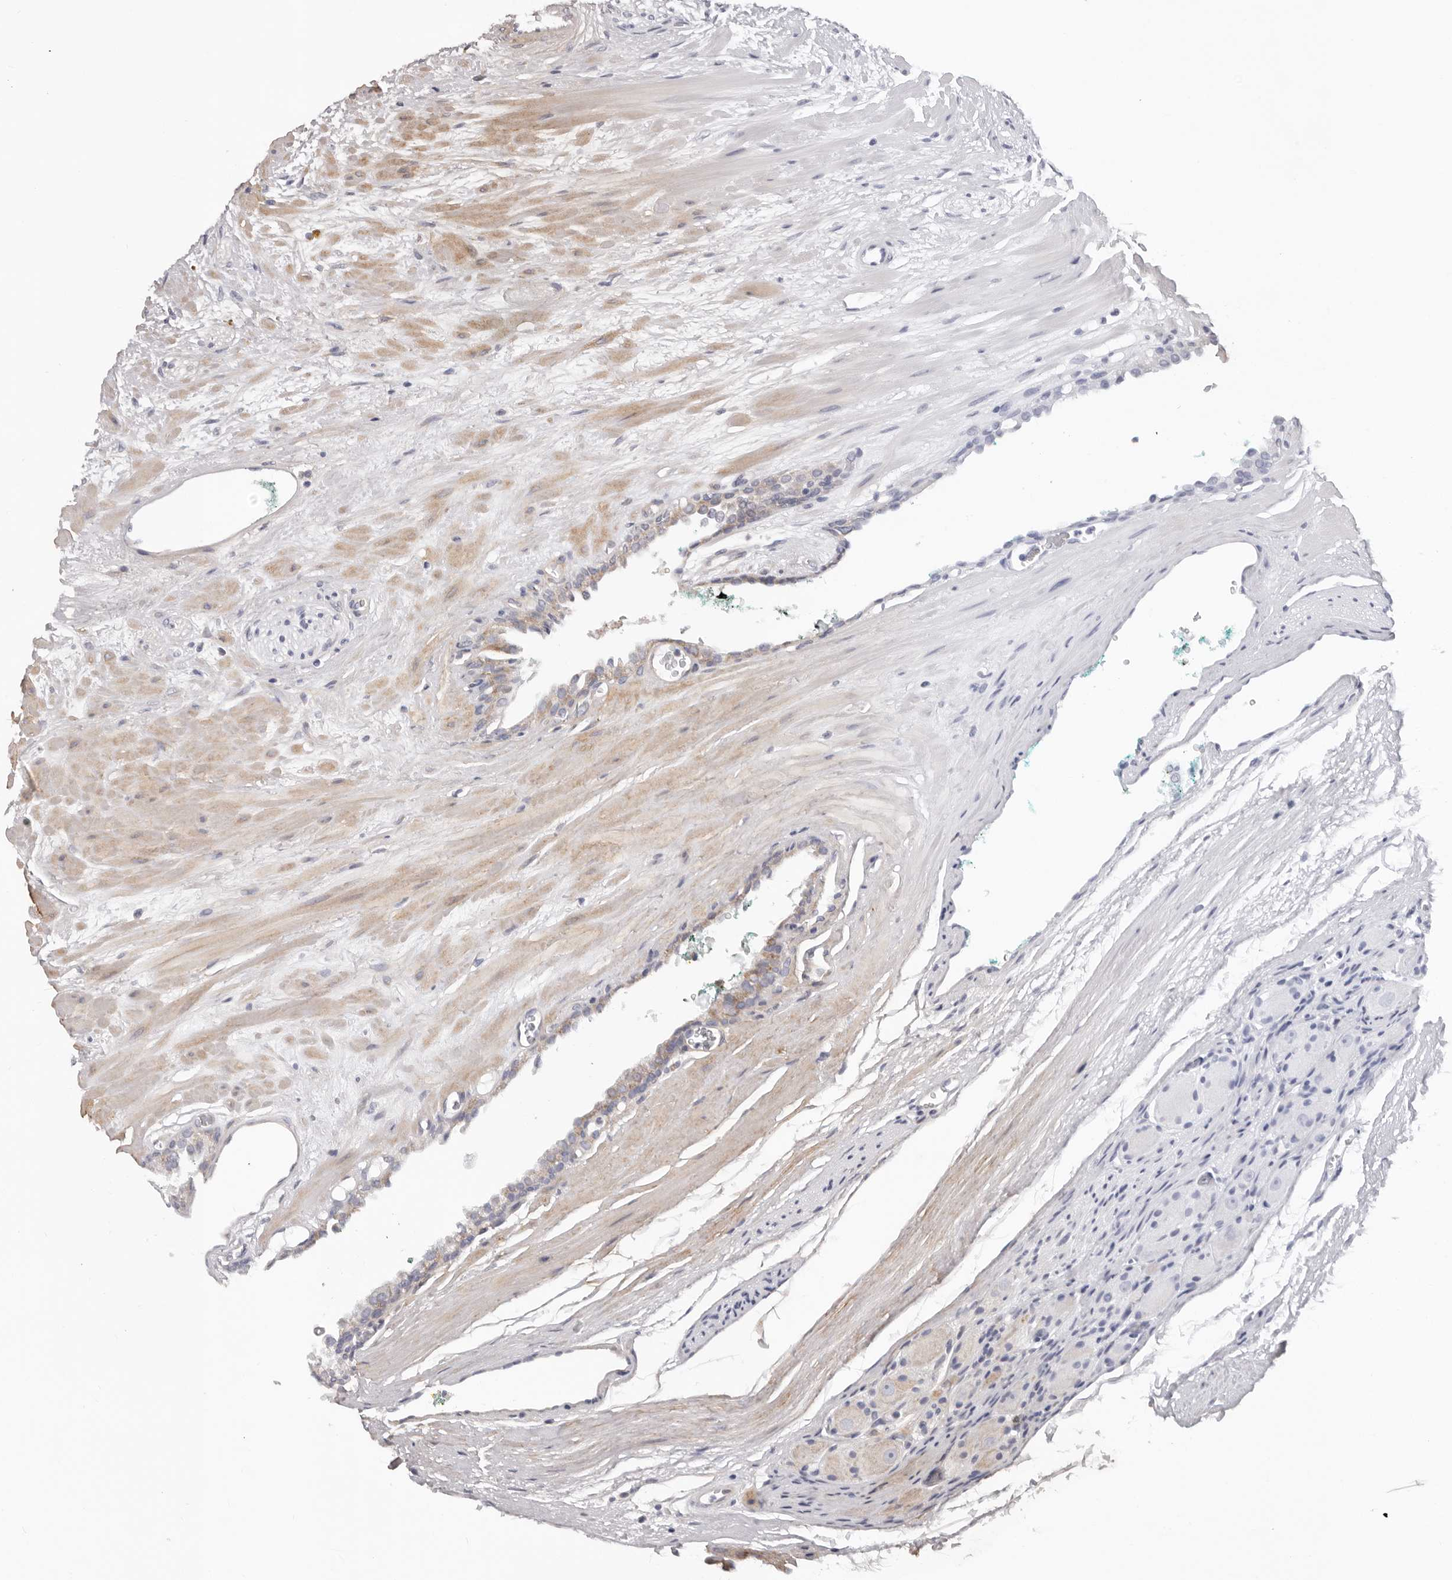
{"staining": {"intensity": "weak", "quantity": "25%-75%", "location": "cytoplasmic/membranous"}, "tissue": "prostate cancer", "cell_type": "Tumor cells", "image_type": "cancer", "snomed": [{"axis": "morphology", "description": "Adenocarcinoma, Medium grade"}, {"axis": "topography", "description": "Prostate"}], "caption": "The image shows immunohistochemical staining of prostate cancer (adenocarcinoma (medium-grade)). There is weak cytoplasmic/membranous staining is present in about 25%-75% of tumor cells. The staining is performed using DAB (3,3'-diaminobenzidine) brown chromogen to label protein expression. The nuclei are counter-stained blue using hematoxylin.", "gene": "MRPS10", "patient": {"sex": "male", "age": 53}}